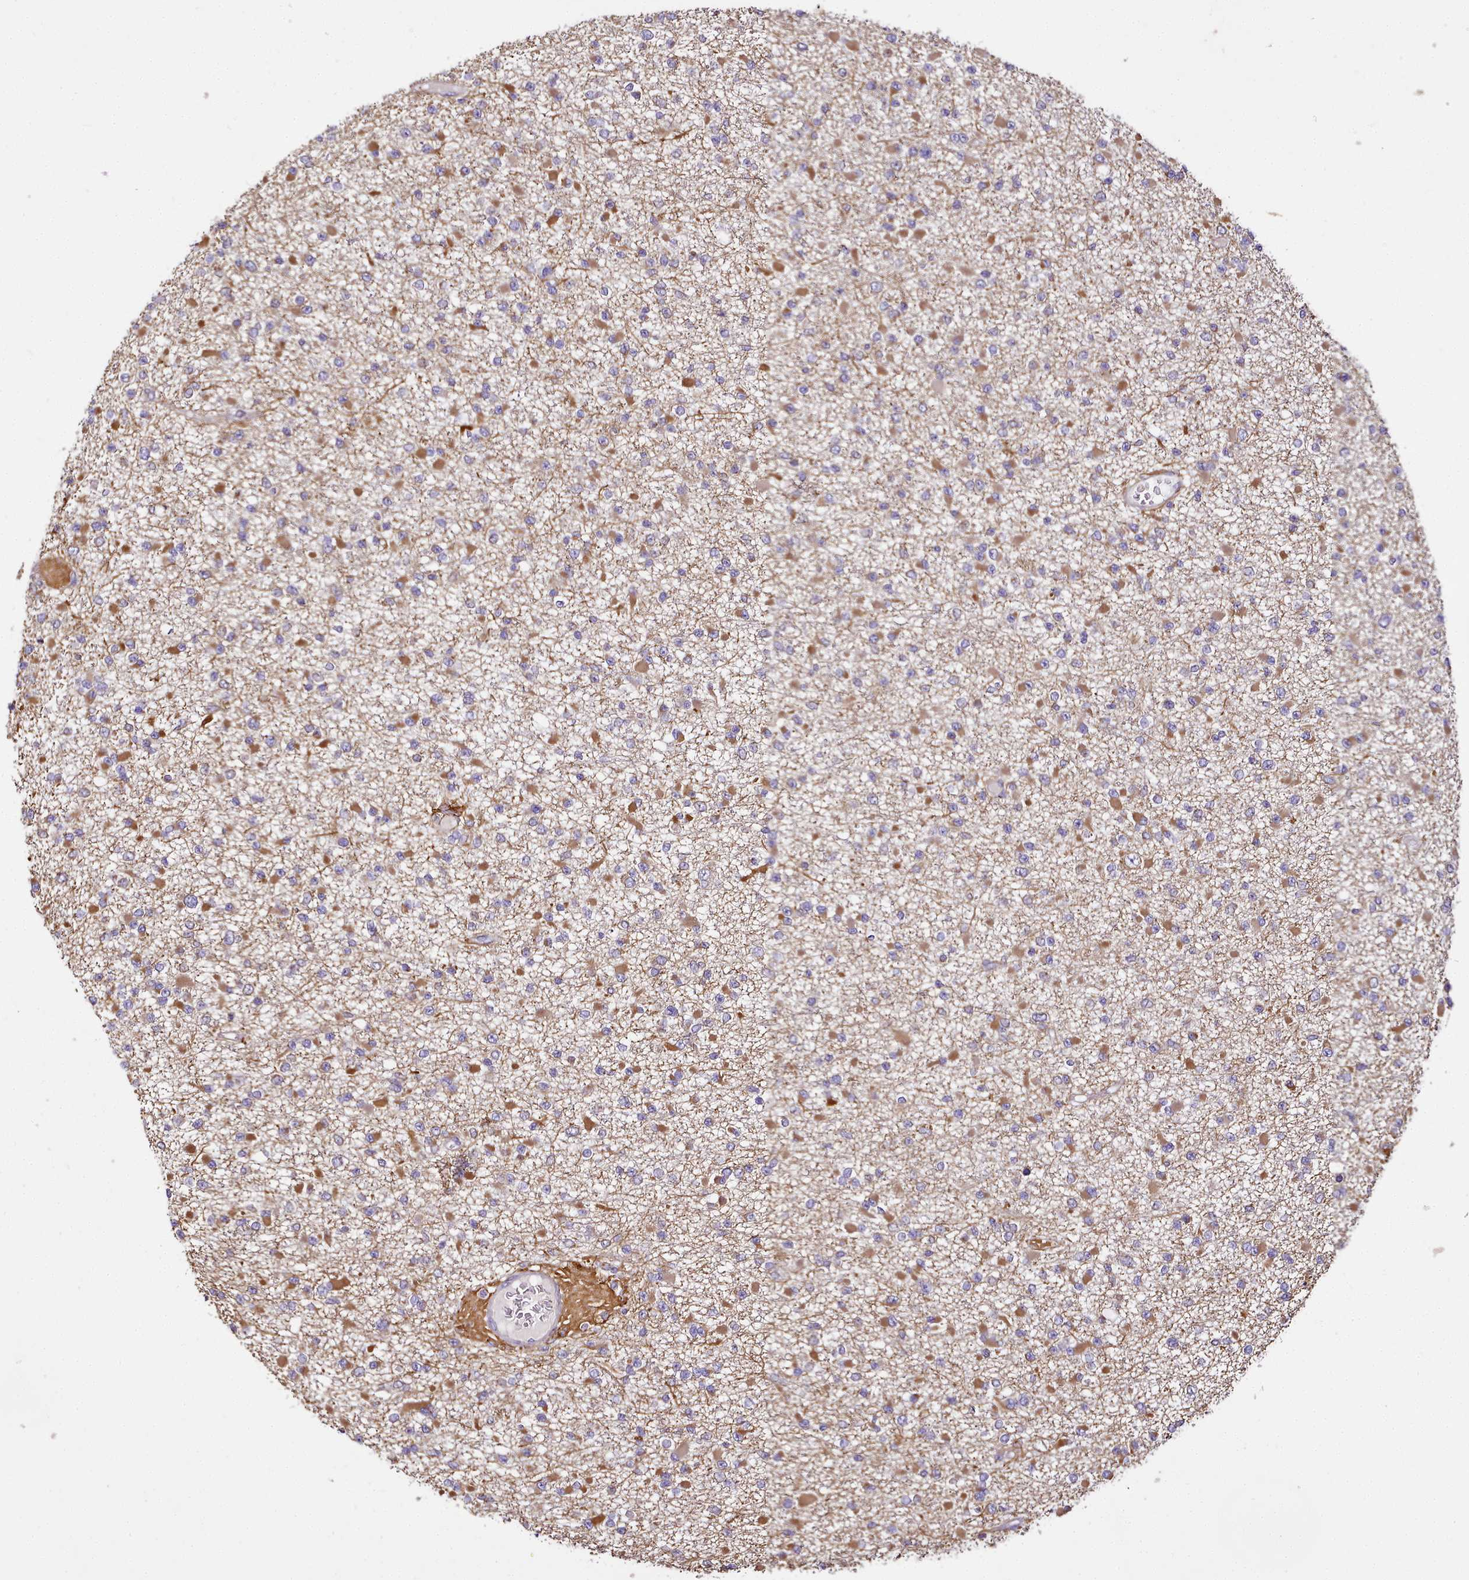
{"staining": {"intensity": "moderate", "quantity": ">75%", "location": "cytoplasmic/membranous"}, "tissue": "glioma", "cell_type": "Tumor cells", "image_type": "cancer", "snomed": [{"axis": "morphology", "description": "Glioma, malignant, Low grade"}, {"axis": "topography", "description": "Brain"}], "caption": "The micrograph exhibits a brown stain indicating the presence of a protein in the cytoplasmic/membranous of tumor cells in glioma. (DAB (3,3'-diaminobenzidine) = brown stain, brightfield microscopy at high magnification).", "gene": "NBPF1", "patient": {"sex": "female", "age": 22}}